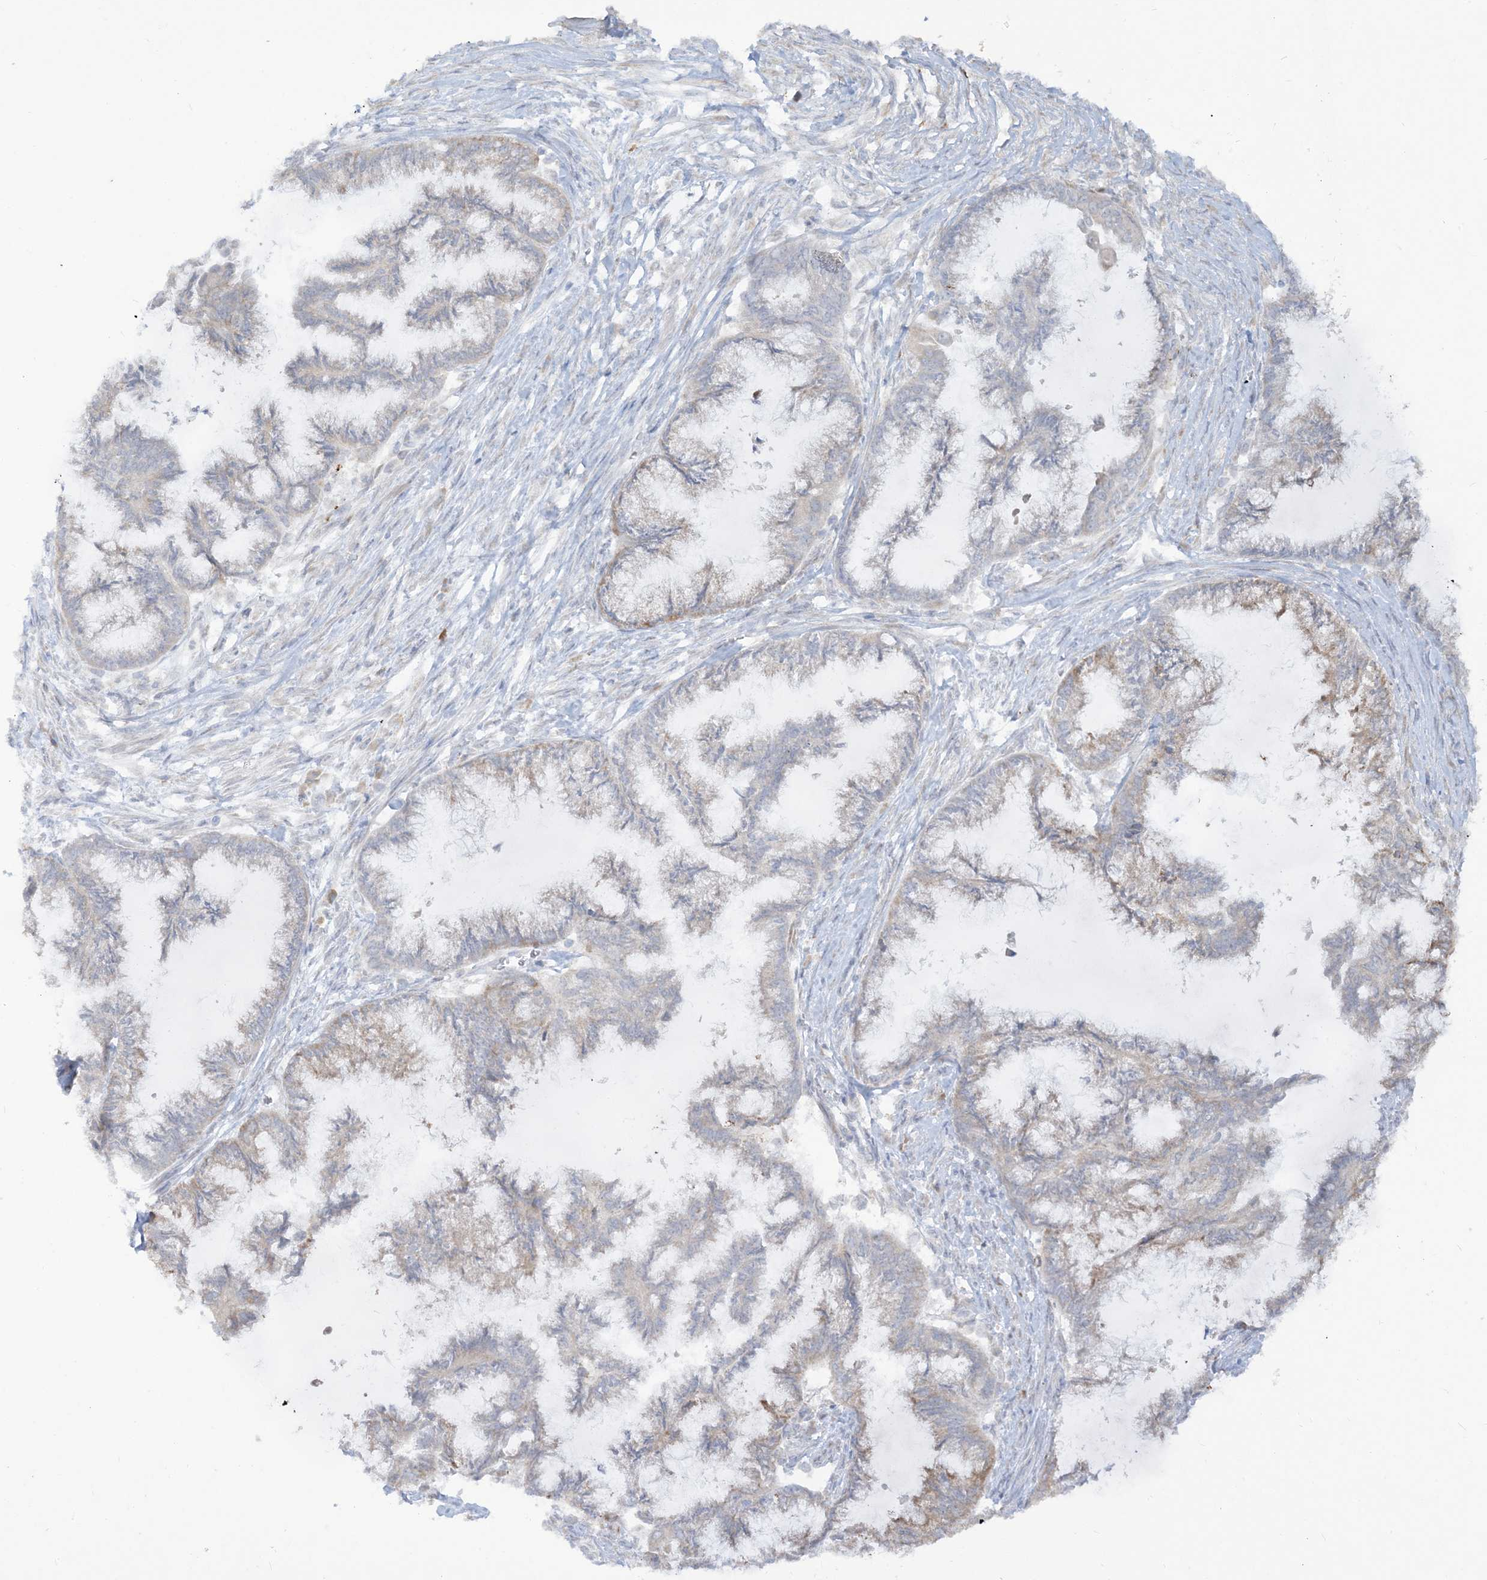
{"staining": {"intensity": "weak", "quantity": "<25%", "location": "cytoplasmic/membranous"}, "tissue": "endometrial cancer", "cell_type": "Tumor cells", "image_type": "cancer", "snomed": [{"axis": "morphology", "description": "Adenocarcinoma, NOS"}, {"axis": "topography", "description": "Endometrium"}], "caption": "IHC of human endometrial cancer reveals no staining in tumor cells.", "gene": "LOXL3", "patient": {"sex": "female", "age": 86}}